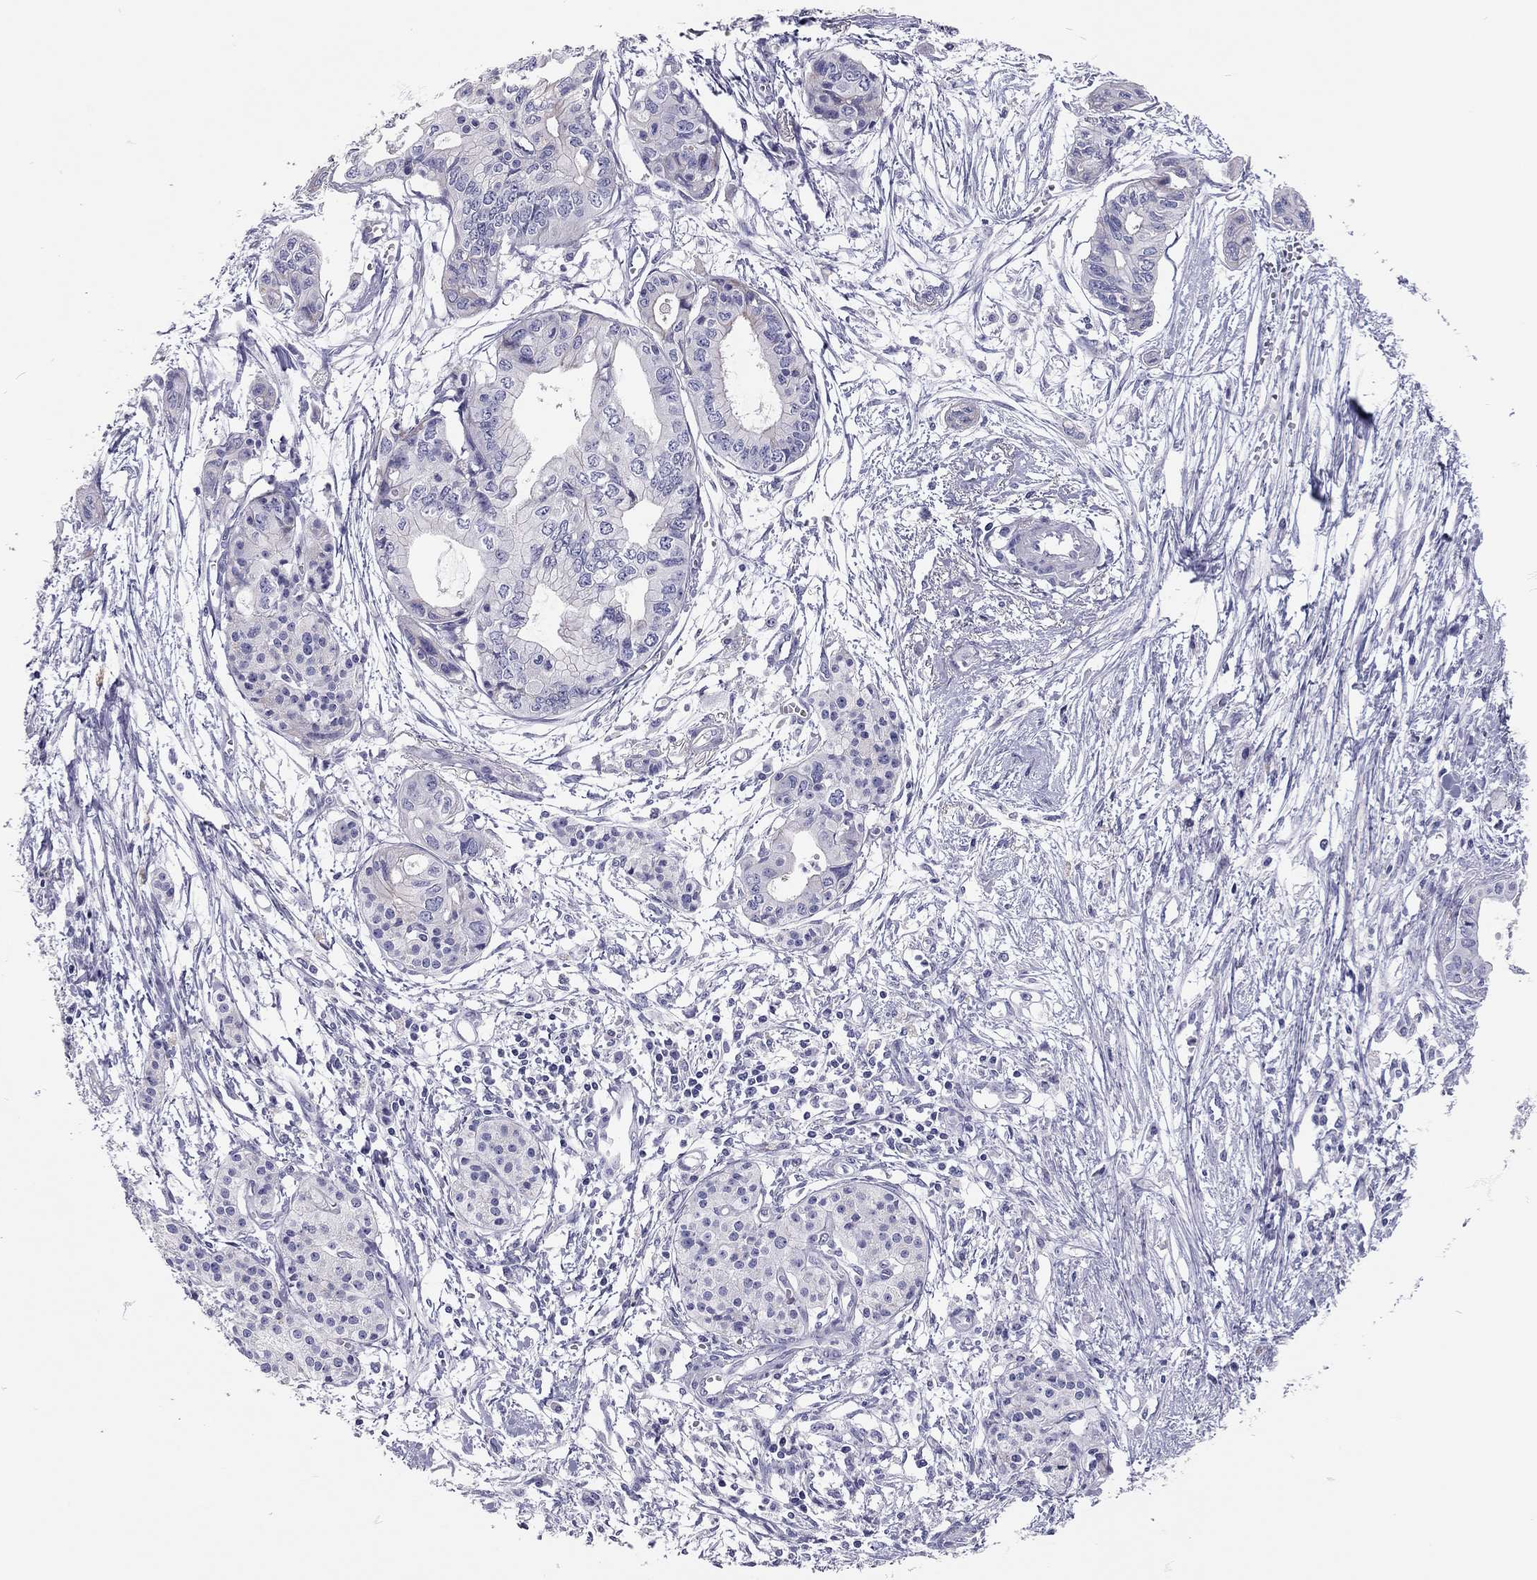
{"staining": {"intensity": "negative", "quantity": "none", "location": "none"}, "tissue": "pancreatic cancer", "cell_type": "Tumor cells", "image_type": "cancer", "snomed": [{"axis": "morphology", "description": "Adenocarcinoma, NOS"}, {"axis": "topography", "description": "Pancreas"}], "caption": "Immunohistochemistry photomicrograph of neoplastic tissue: human pancreatic cancer stained with DAB exhibits no significant protein expression in tumor cells.", "gene": "SCARB1", "patient": {"sex": "female", "age": 76}}